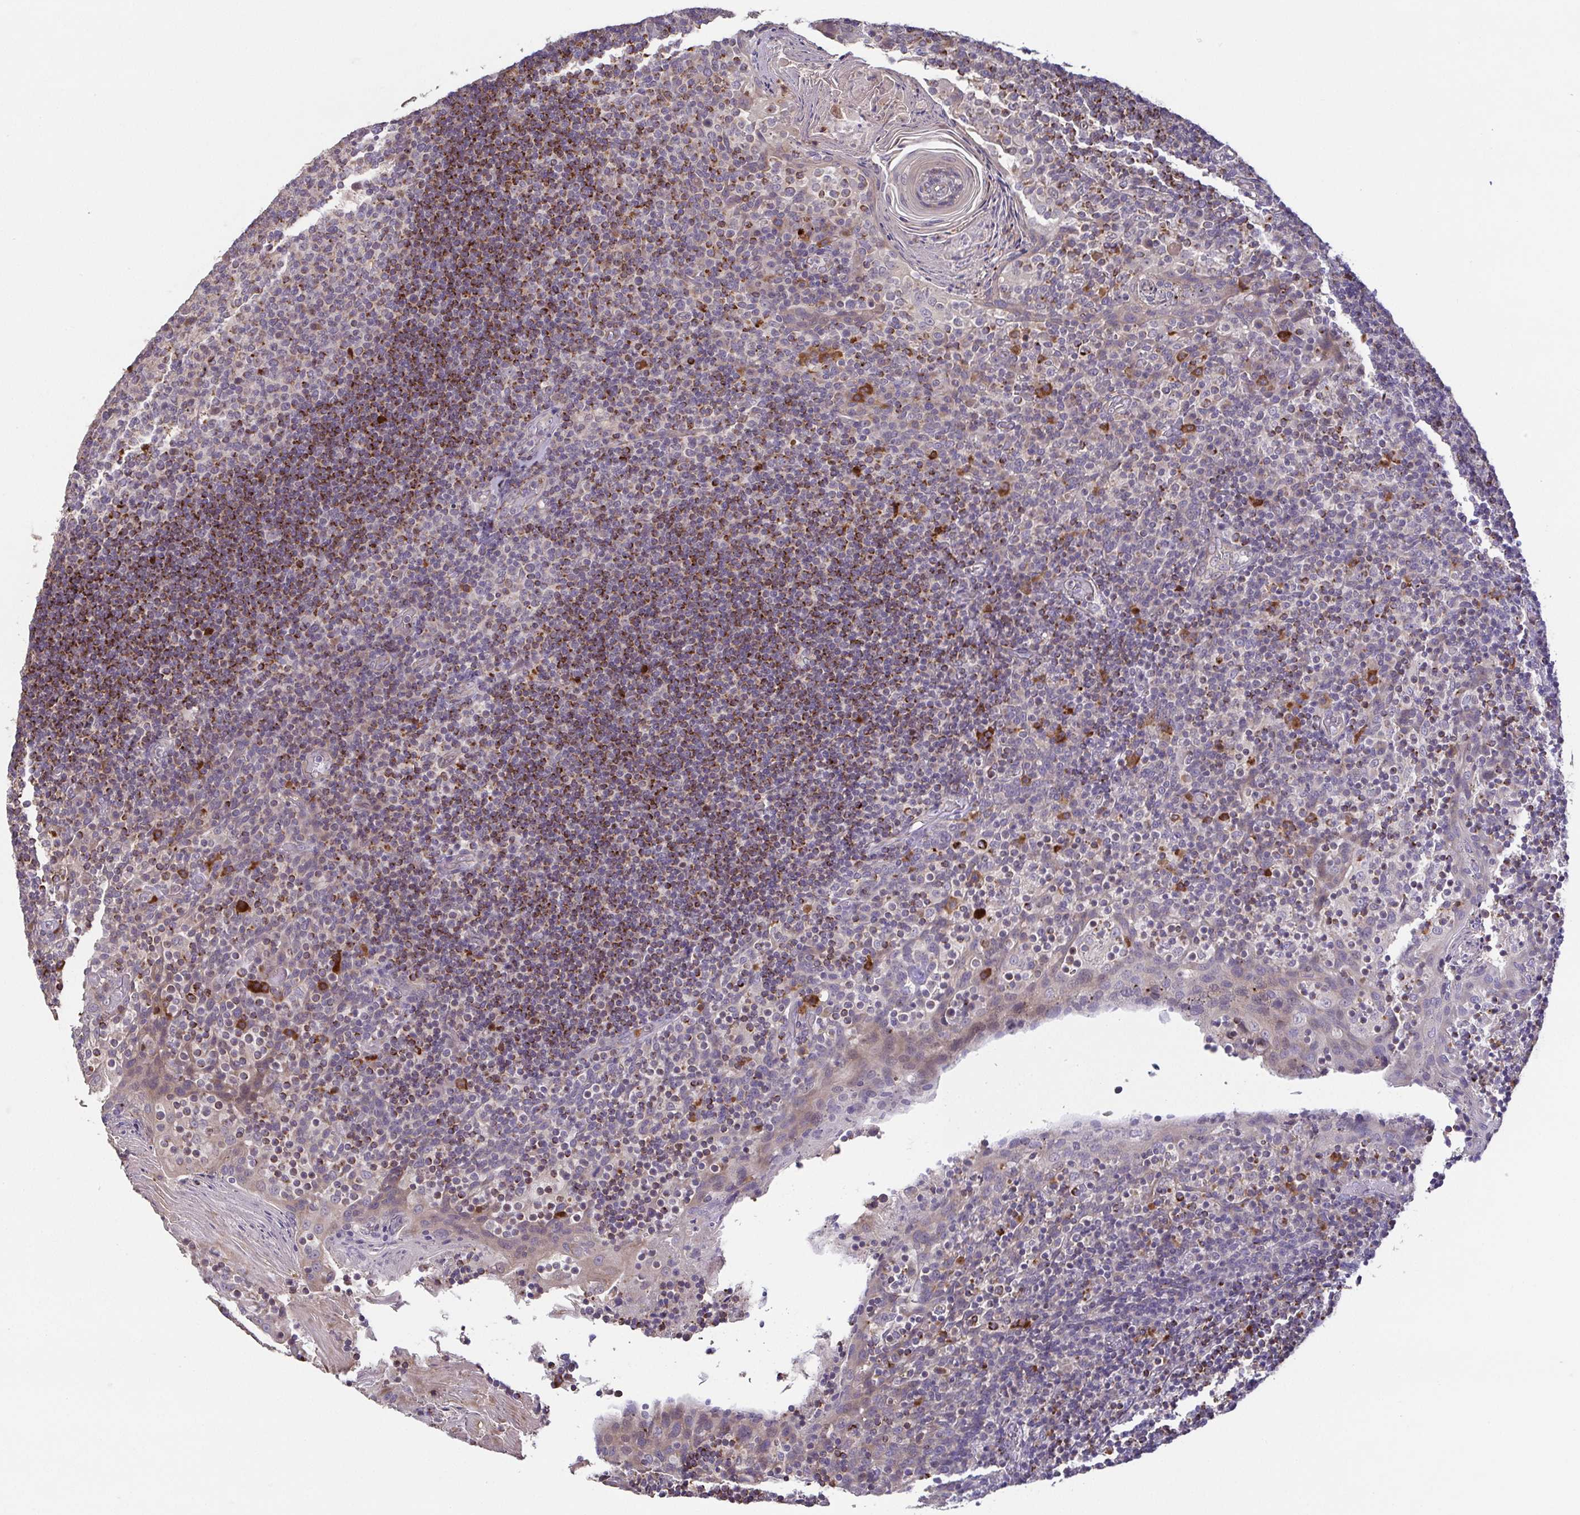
{"staining": {"intensity": "moderate", "quantity": "<25%", "location": "cytoplasmic/membranous"}, "tissue": "tonsil", "cell_type": "Germinal center cells", "image_type": "normal", "snomed": [{"axis": "morphology", "description": "Normal tissue, NOS"}, {"axis": "topography", "description": "Tonsil"}], "caption": "About <25% of germinal center cells in normal human tonsil demonstrate moderate cytoplasmic/membranous protein positivity as visualized by brown immunohistochemical staining.", "gene": "OSBPL7", "patient": {"sex": "female", "age": 10}}